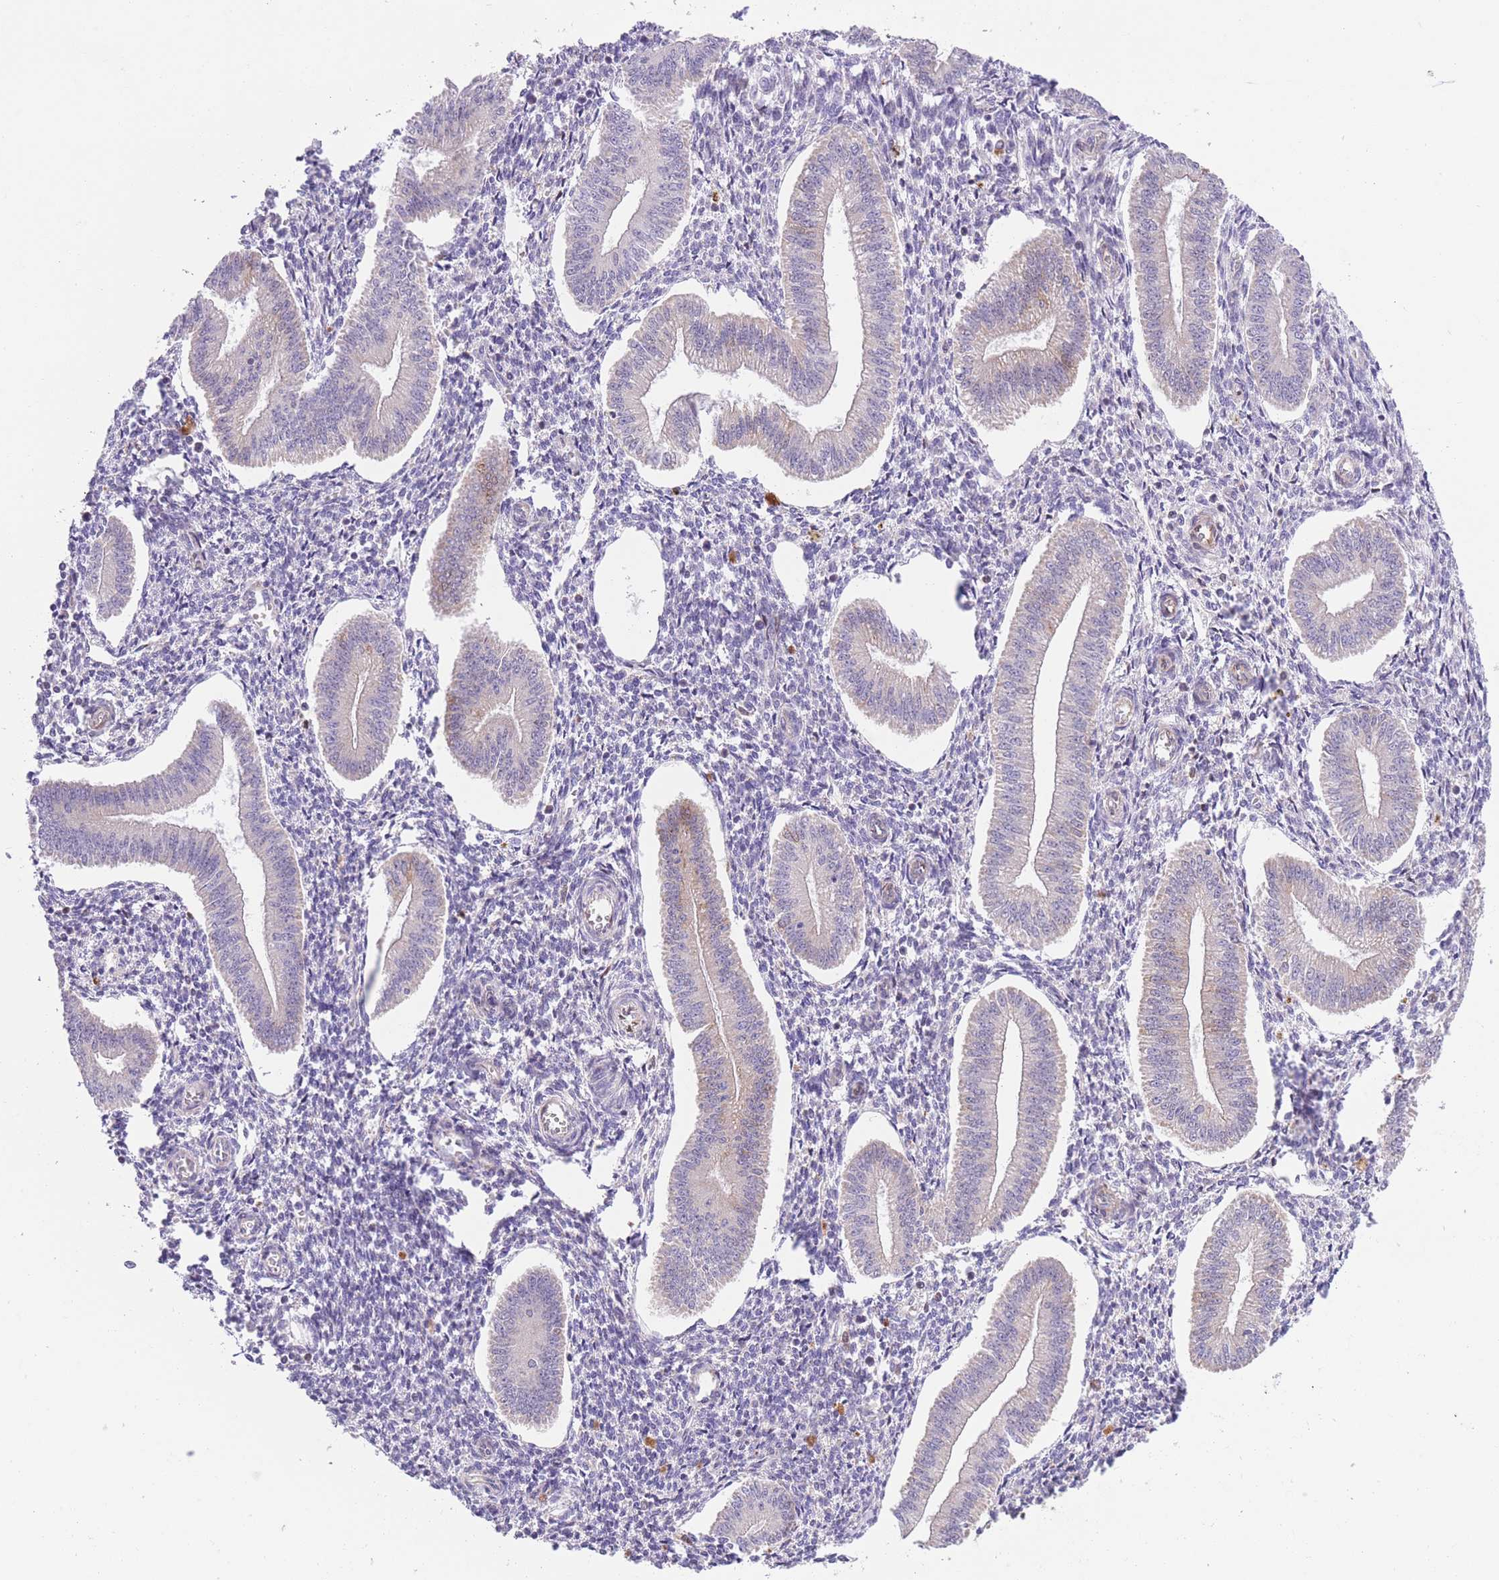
{"staining": {"intensity": "negative", "quantity": "none", "location": "none"}, "tissue": "endometrium", "cell_type": "Cells in endometrial stroma", "image_type": "normal", "snomed": [{"axis": "morphology", "description": "Normal tissue, NOS"}, {"axis": "topography", "description": "Endometrium"}], "caption": "An immunohistochemistry image of benign endometrium is shown. There is no staining in cells in endometrial stroma of endometrium.", "gene": "BOLA2B", "patient": {"sex": "female", "age": 34}}